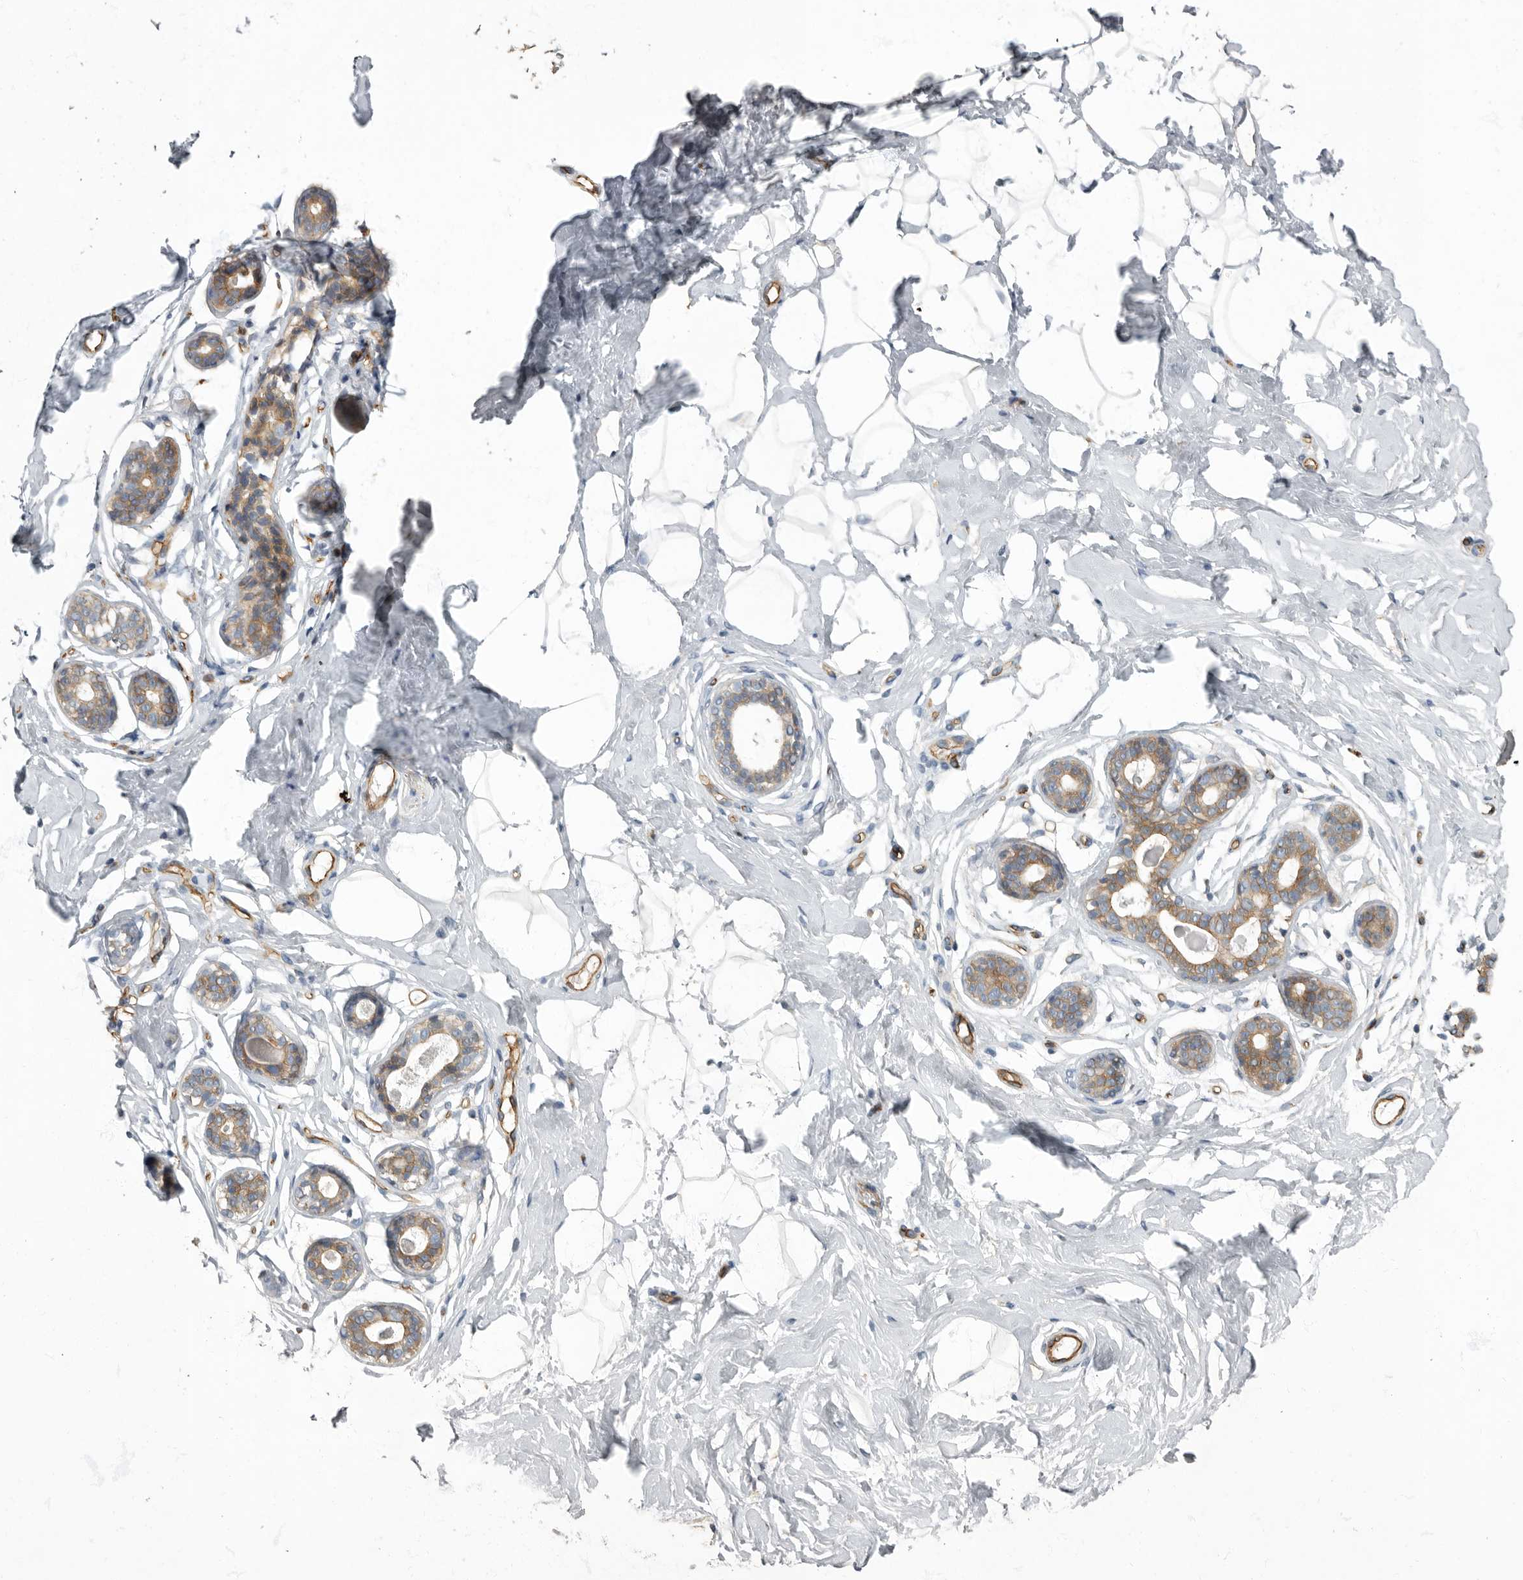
{"staining": {"intensity": "negative", "quantity": "none", "location": "none"}, "tissue": "breast", "cell_type": "Adipocytes", "image_type": "normal", "snomed": [{"axis": "morphology", "description": "Normal tissue, NOS"}, {"axis": "morphology", "description": "Adenoma, NOS"}, {"axis": "topography", "description": "Breast"}], "caption": "A high-resolution image shows immunohistochemistry (IHC) staining of unremarkable breast, which displays no significant expression in adipocytes.", "gene": "PDK1", "patient": {"sex": "female", "age": 23}}